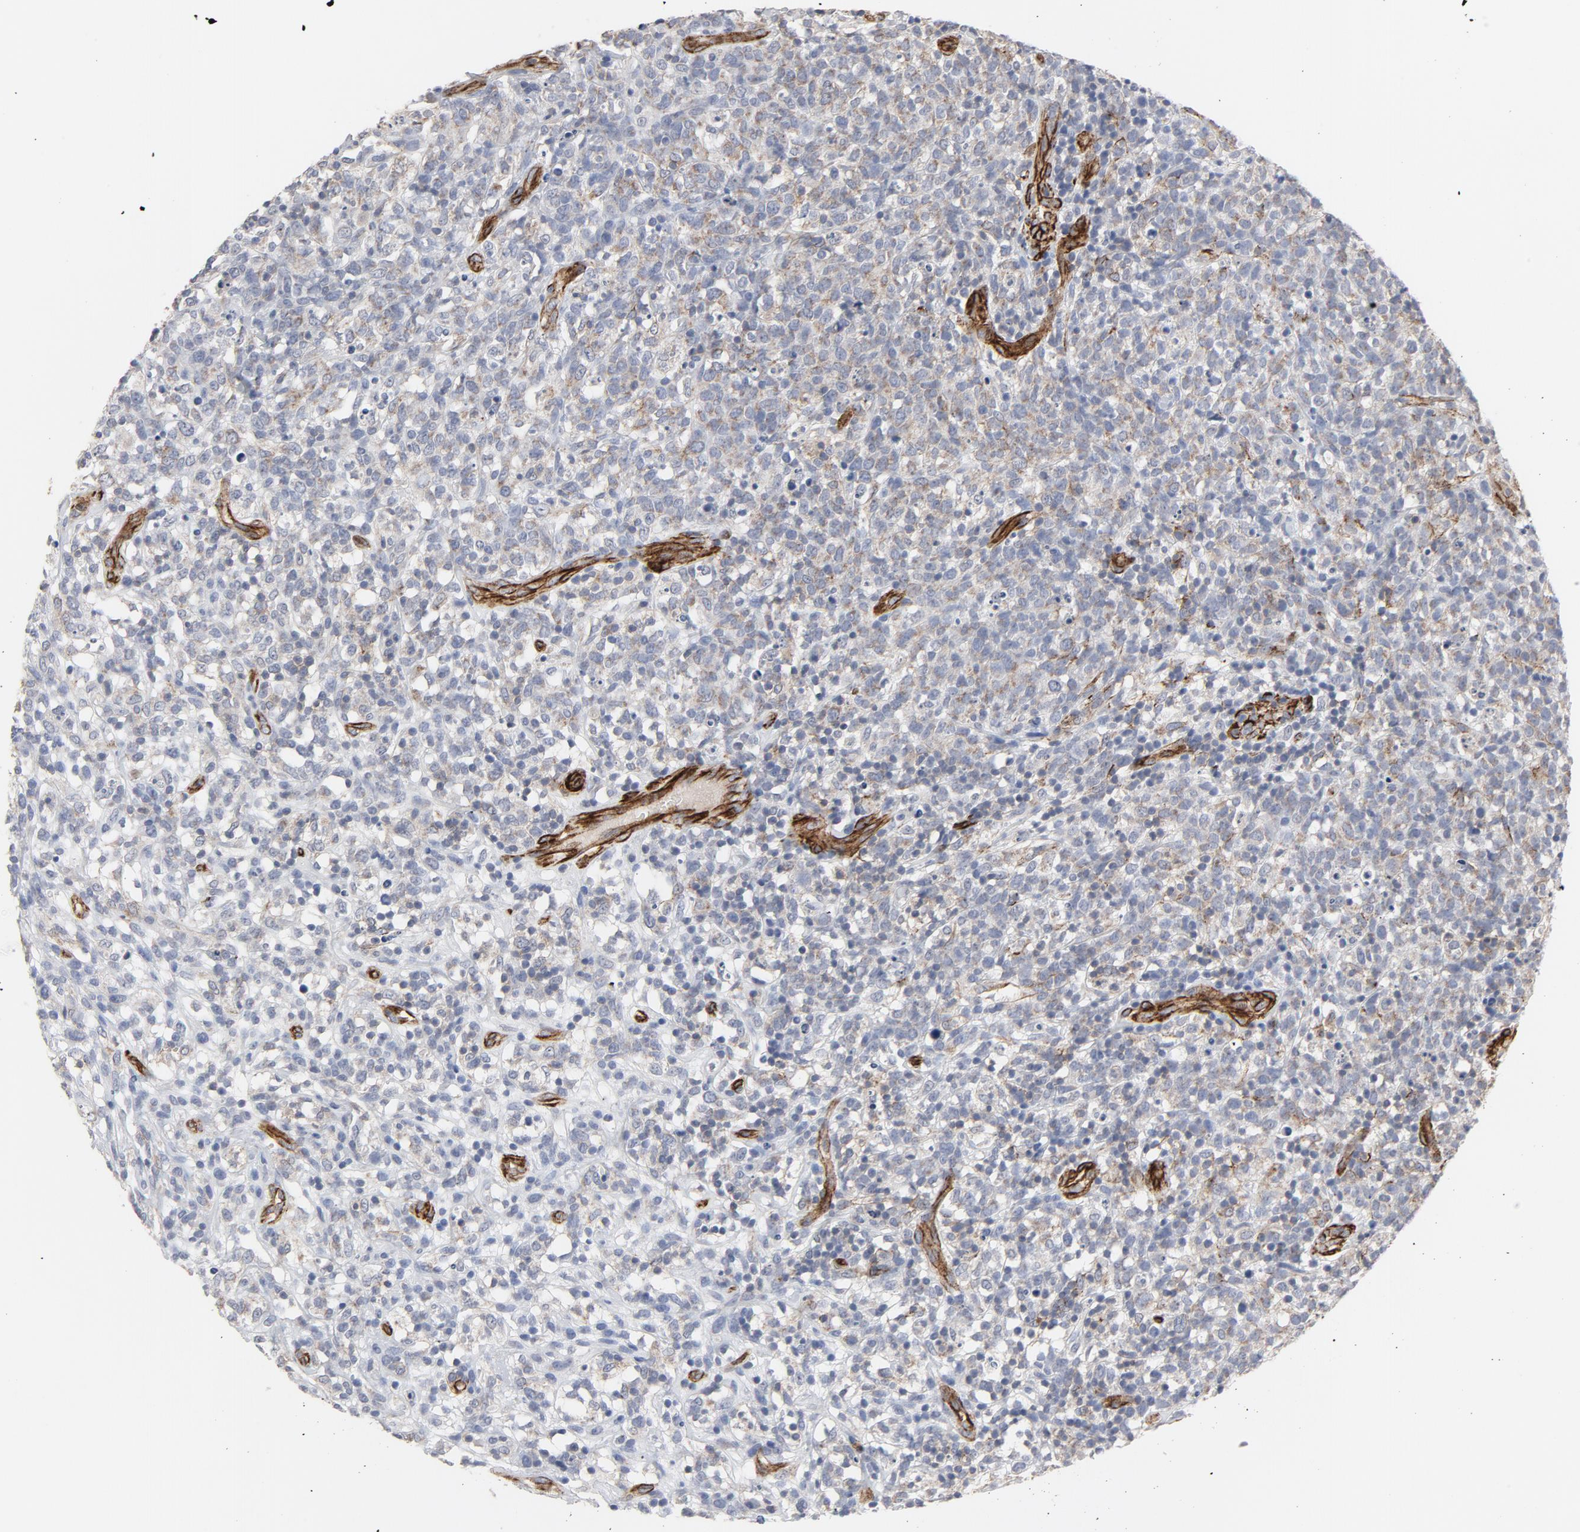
{"staining": {"intensity": "negative", "quantity": "none", "location": "none"}, "tissue": "lymphoma", "cell_type": "Tumor cells", "image_type": "cancer", "snomed": [{"axis": "morphology", "description": "Malignant lymphoma, non-Hodgkin's type, High grade"}, {"axis": "topography", "description": "Lymph node"}], "caption": "The image shows no staining of tumor cells in lymphoma. (DAB immunohistochemistry (IHC) with hematoxylin counter stain).", "gene": "GNG2", "patient": {"sex": "female", "age": 73}}